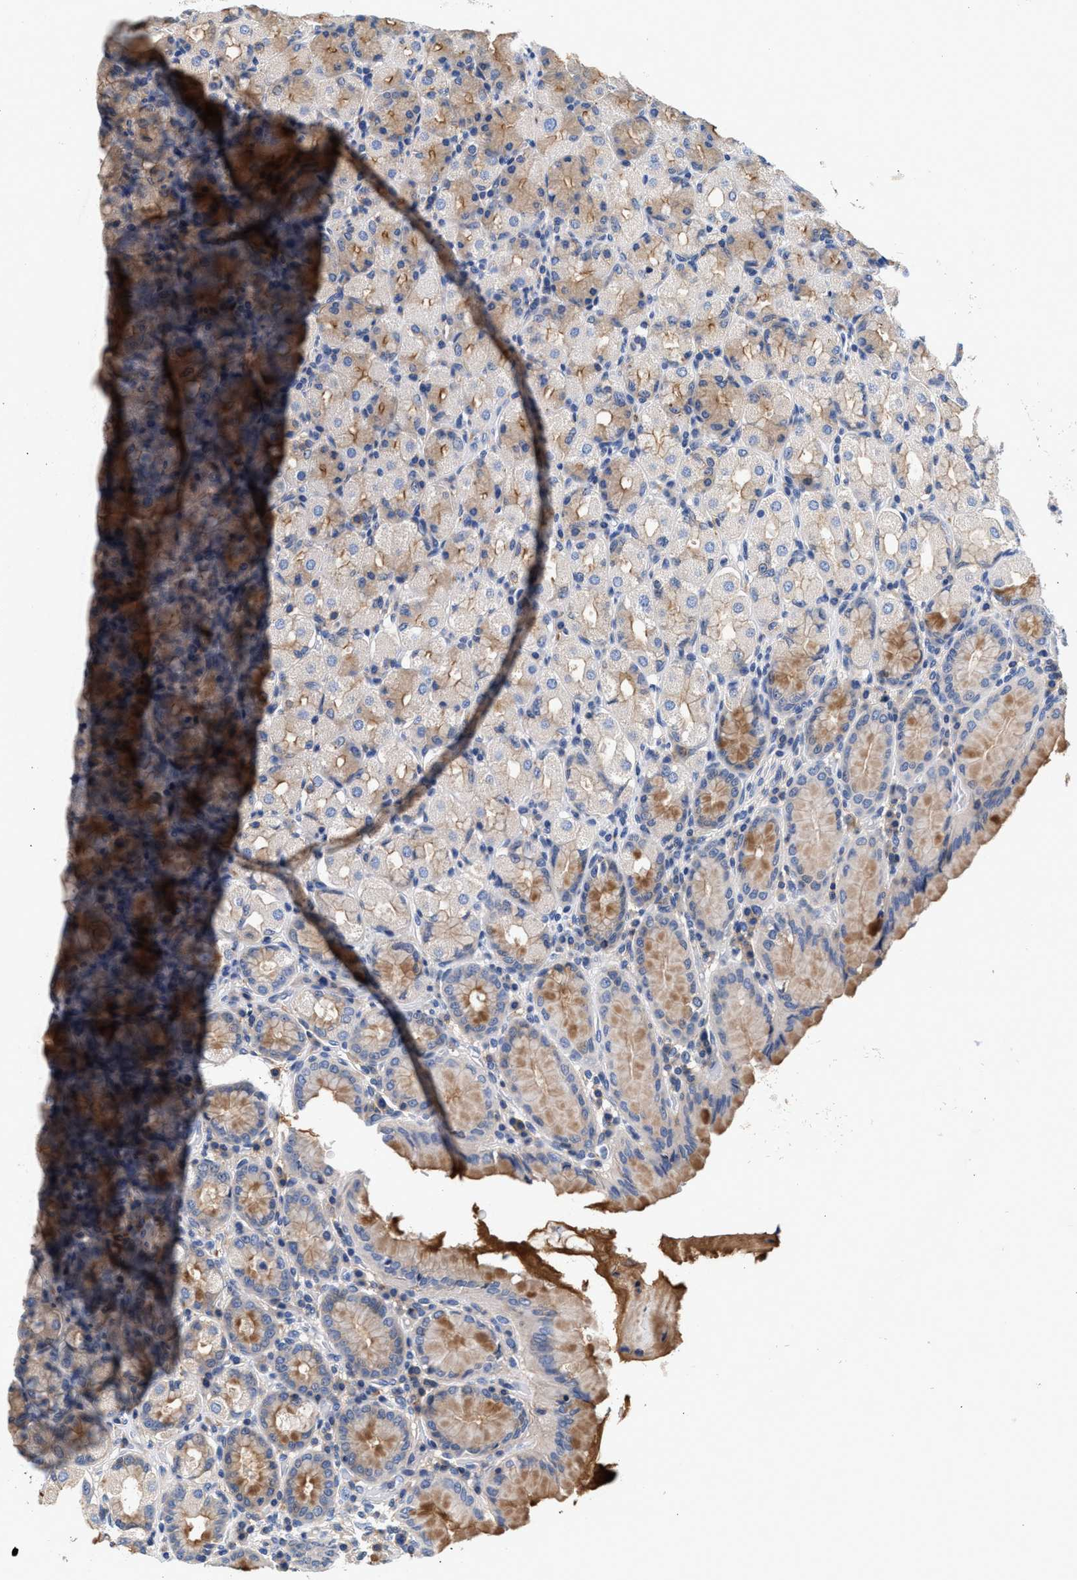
{"staining": {"intensity": "moderate", "quantity": "25%-75%", "location": "cytoplasmic/membranous"}, "tissue": "stomach", "cell_type": "Glandular cells", "image_type": "normal", "snomed": [{"axis": "morphology", "description": "Normal tissue, NOS"}, {"axis": "topography", "description": "Stomach, upper"}], "caption": "Protein expression analysis of normal human stomach reveals moderate cytoplasmic/membranous expression in approximately 25%-75% of glandular cells. (DAB (3,3'-diaminobenzidine) IHC, brown staining for protein, blue staining for nuclei).", "gene": "GNAI3", "patient": {"sex": "male", "age": 68}}